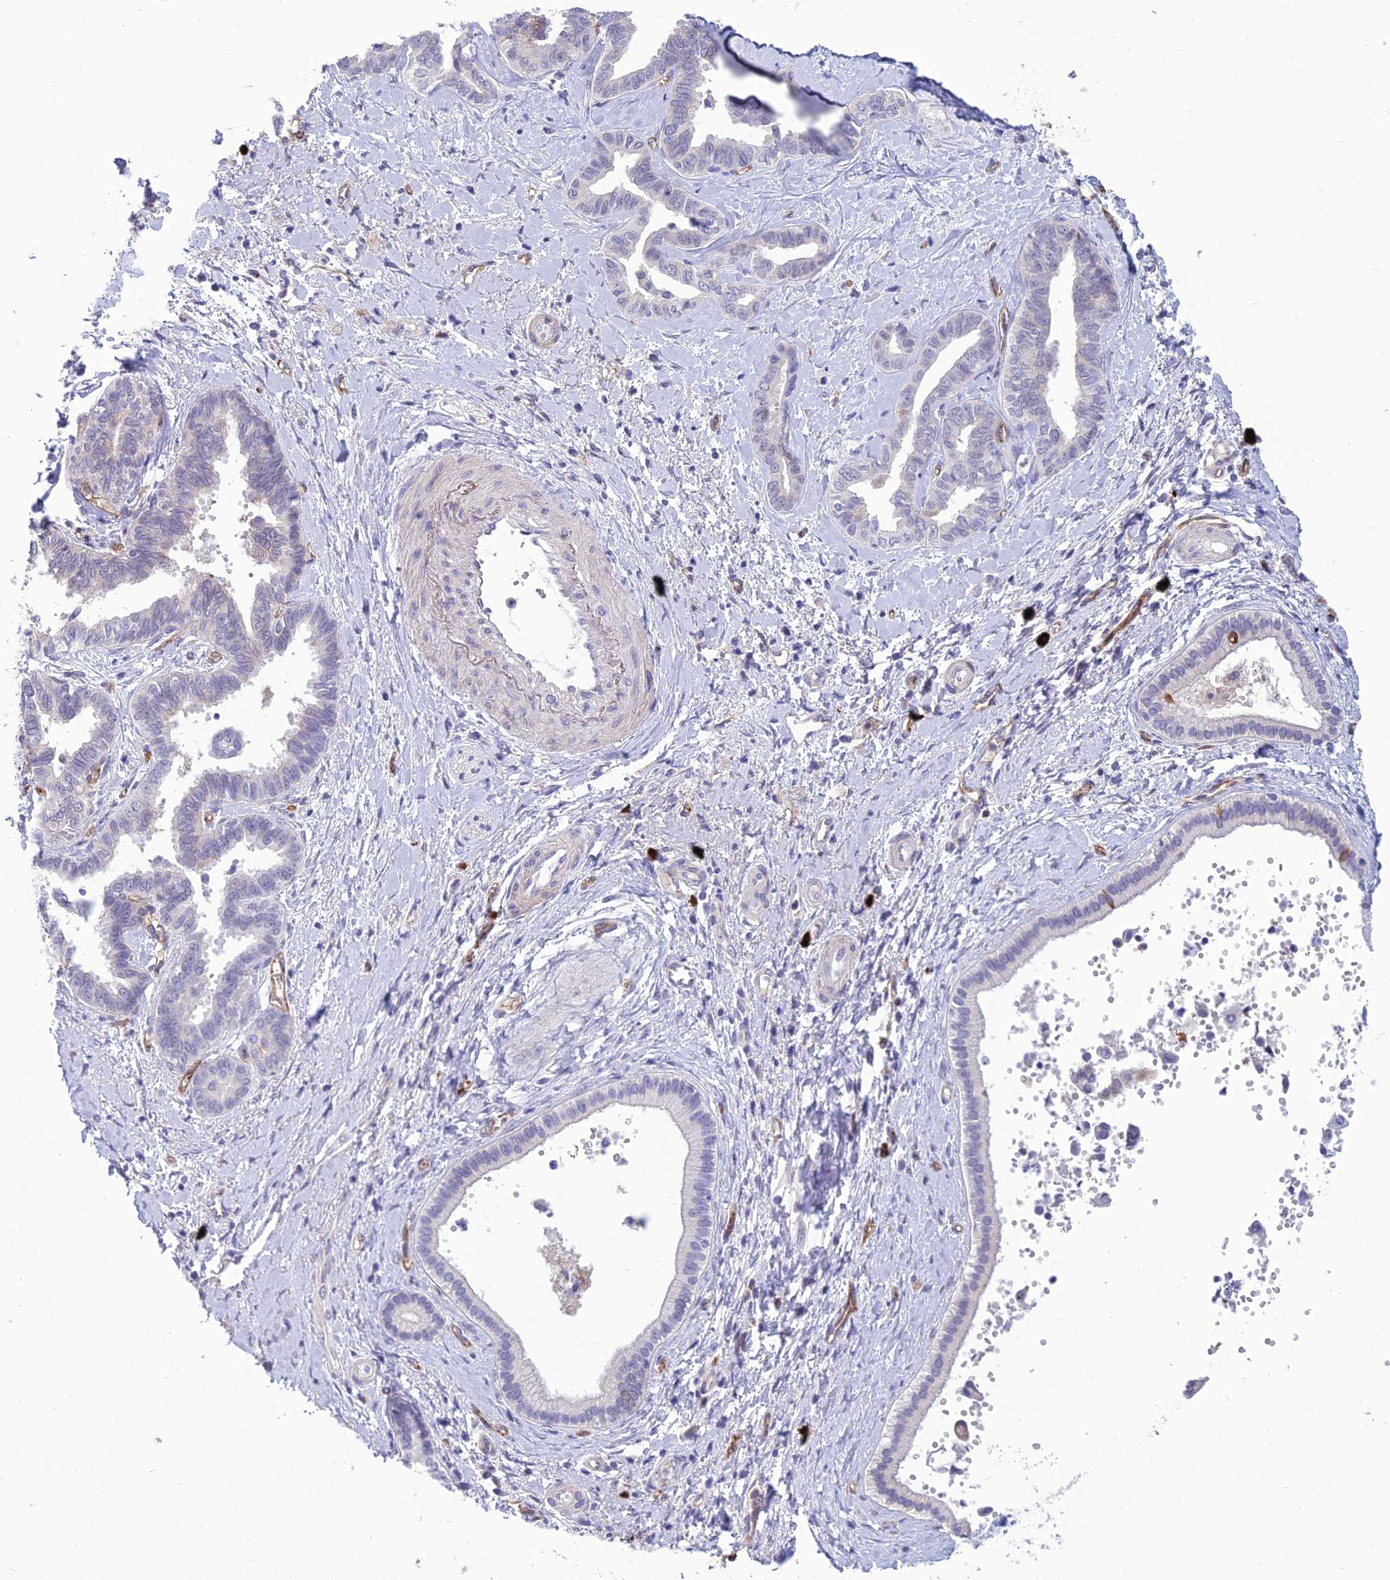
{"staining": {"intensity": "negative", "quantity": "none", "location": "none"}, "tissue": "liver cancer", "cell_type": "Tumor cells", "image_type": "cancer", "snomed": [{"axis": "morphology", "description": "Cholangiocarcinoma"}, {"axis": "topography", "description": "Liver"}], "caption": "The immunohistochemistry (IHC) image has no significant positivity in tumor cells of cholangiocarcinoma (liver) tissue.", "gene": "BBS7", "patient": {"sex": "female", "age": 77}}